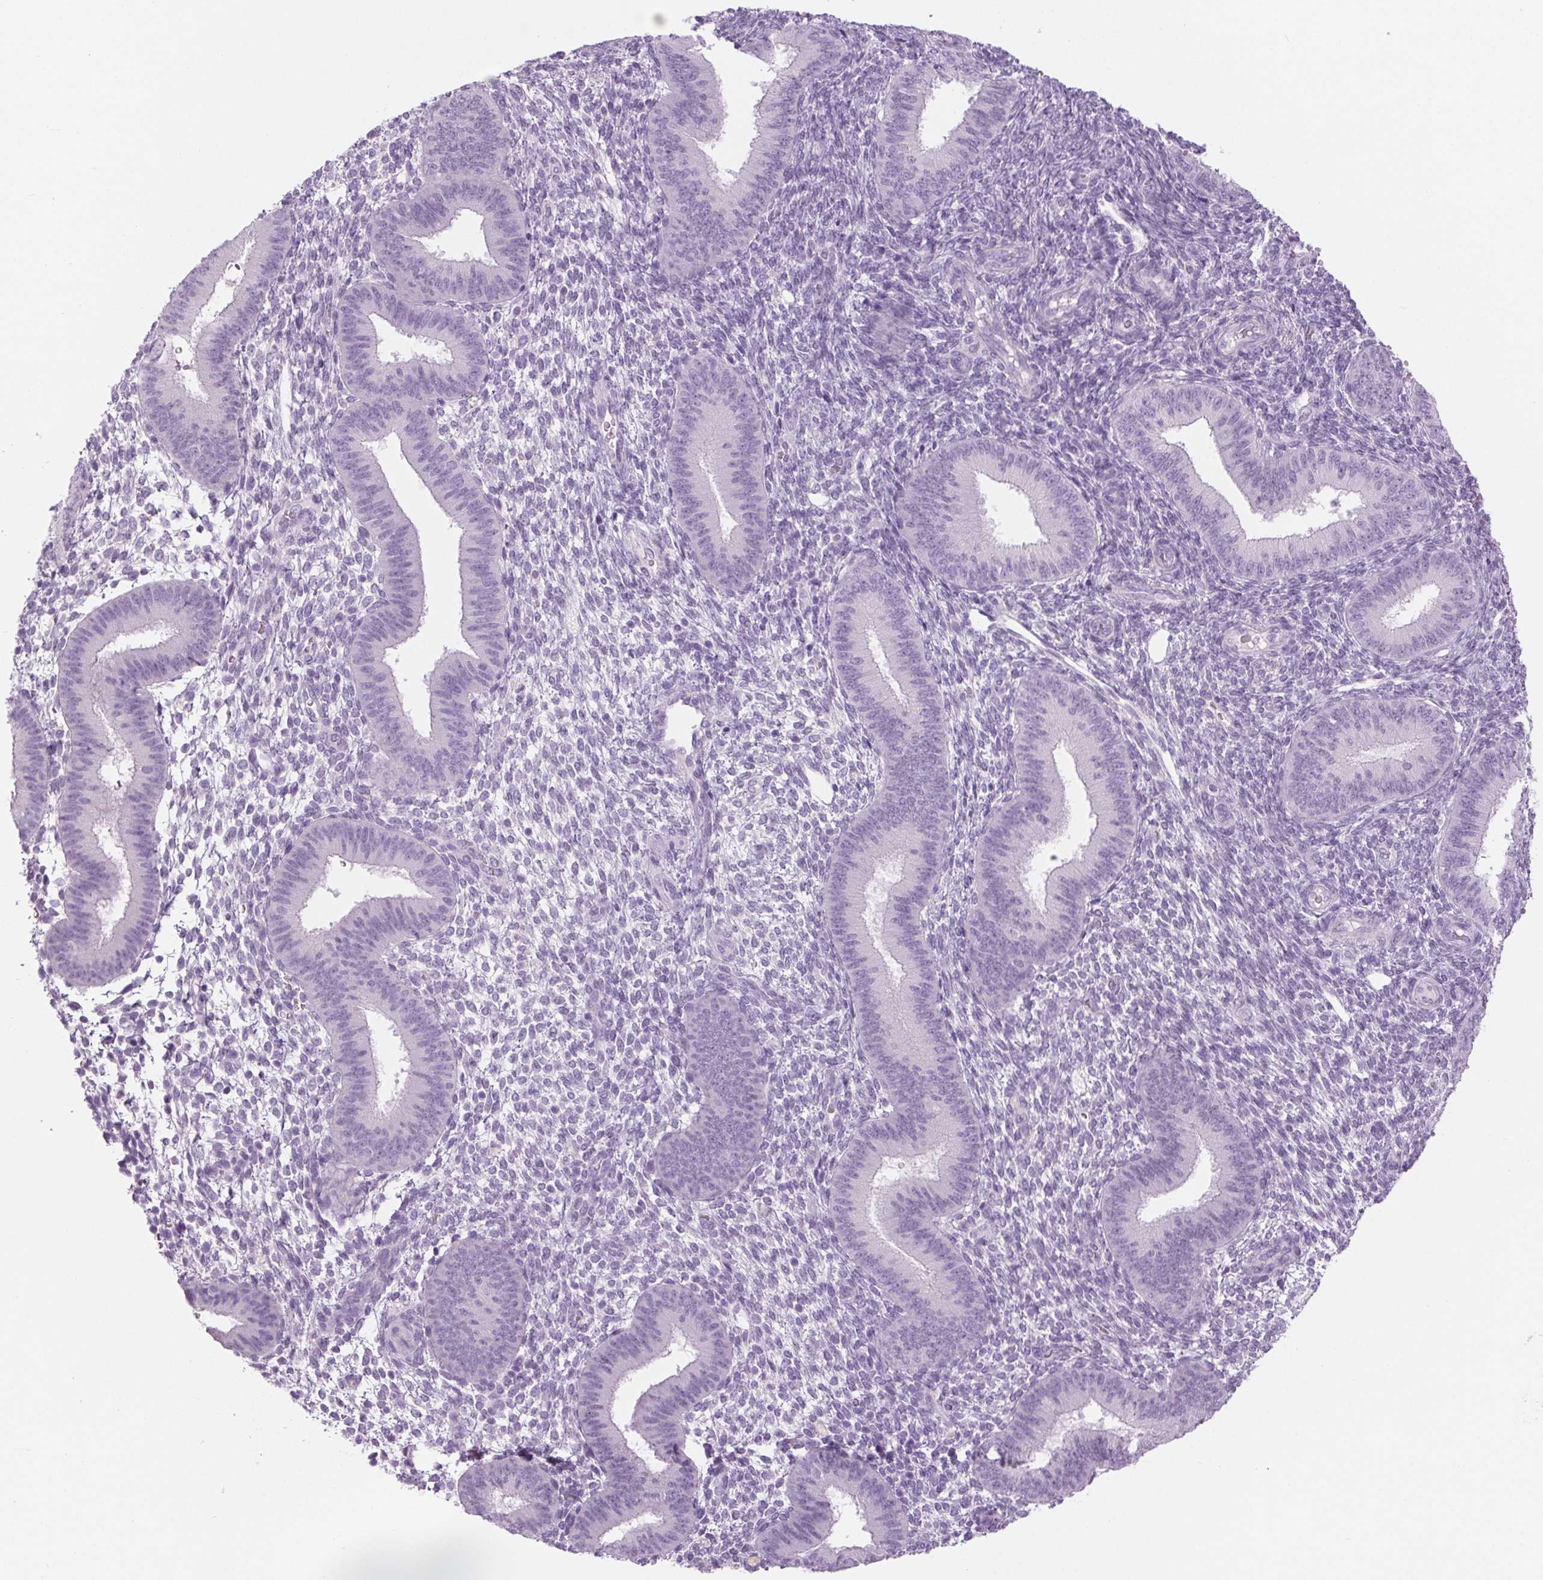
{"staining": {"intensity": "negative", "quantity": "none", "location": "none"}, "tissue": "endometrium", "cell_type": "Cells in endometrial stroma", "image_type": "normal", "snomed": [{"axis": "morphology", "description": "Normal tissue, NOS"}, {"axis": "topography", "description": "Endometrium"}], "caption": "This is an immunohistochemistry micrograph of benign human endometrium. There is no positivity in cells in endometrial stroma.", "gene": "LRP2", "patient": {"sex": "female", "age": 39}}